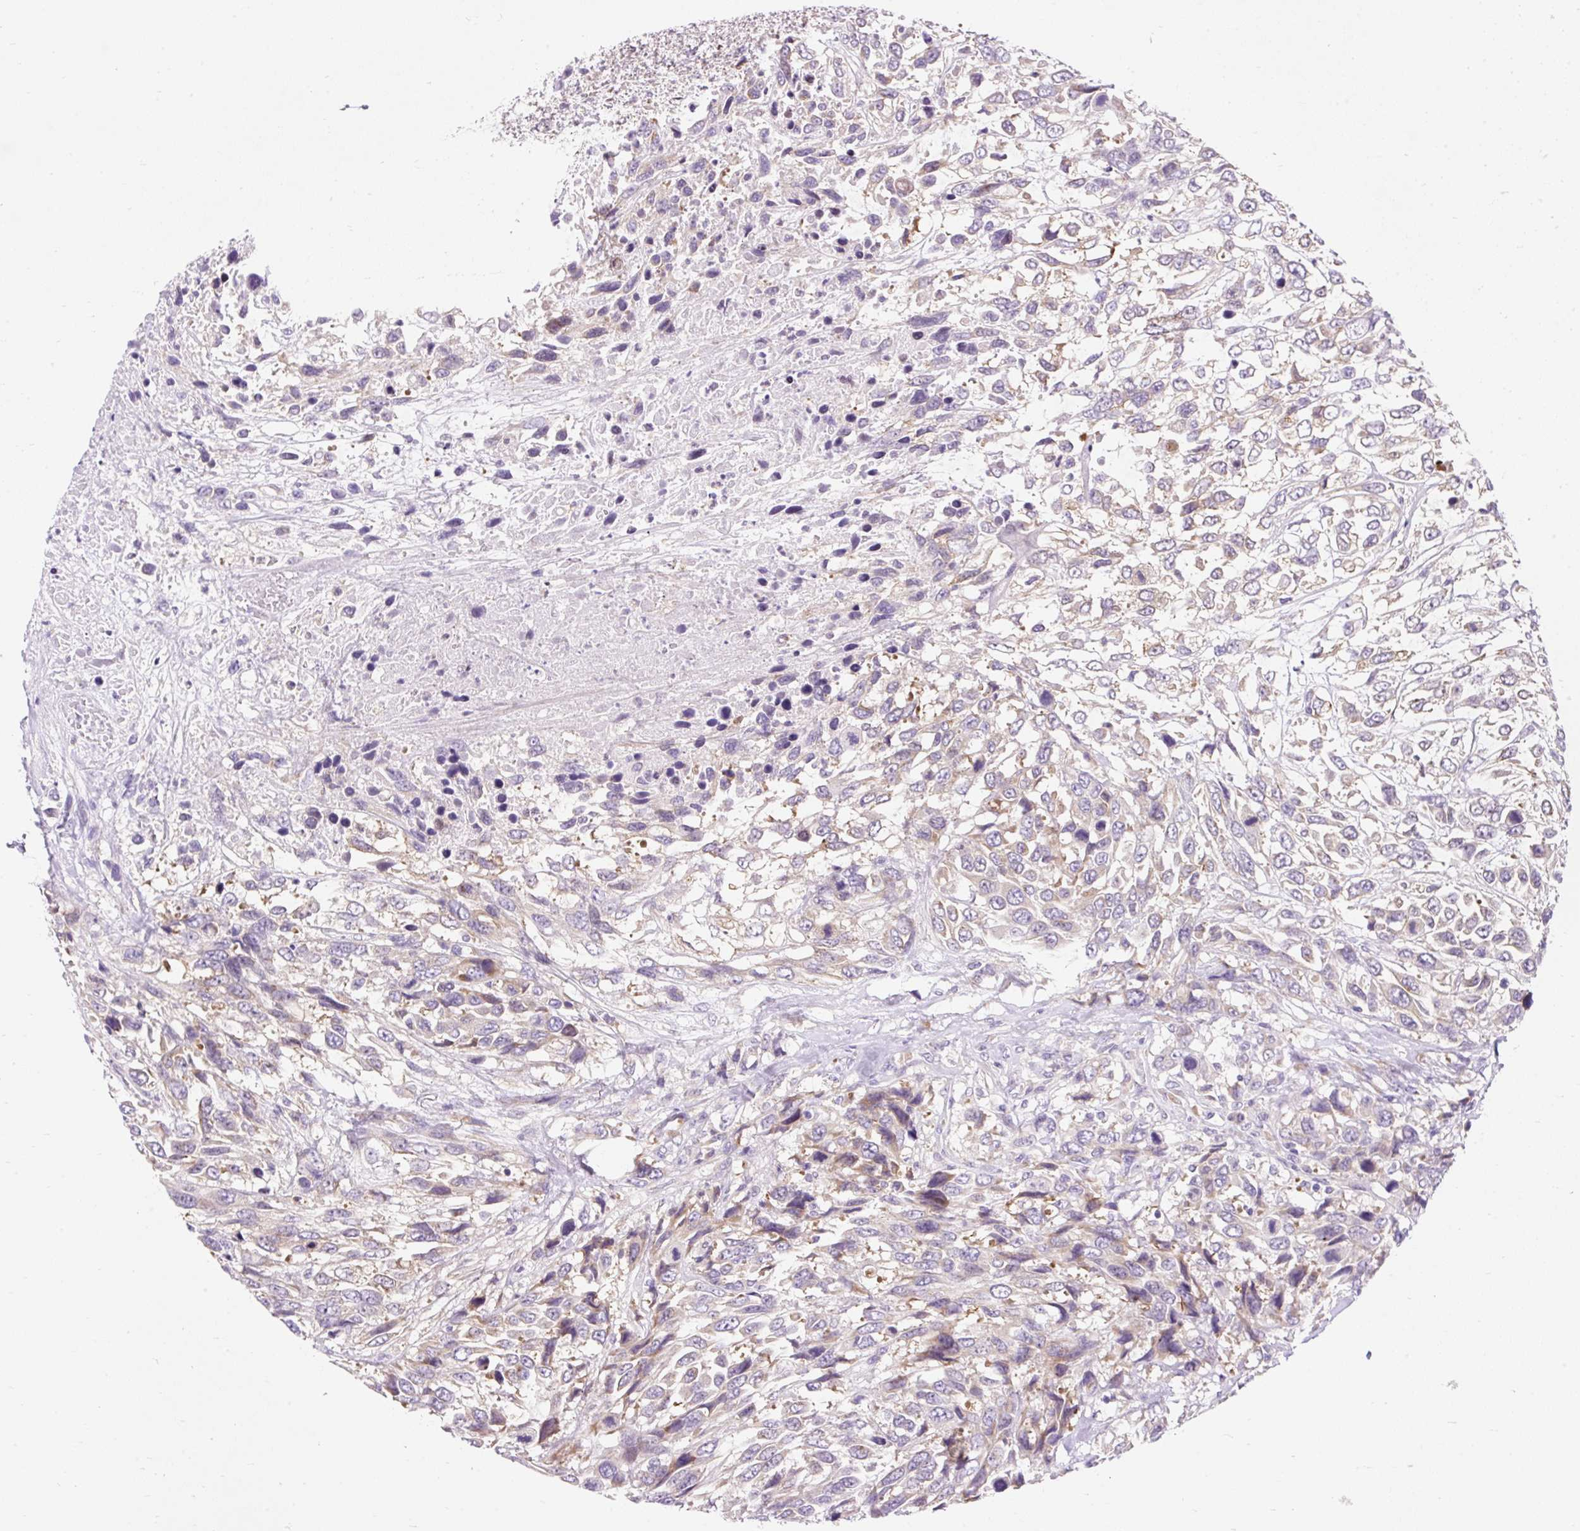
{"staining": {"intensity": "weak", "quantity": "25%-75%", "location": "cytoplasmic/membranous"}, "tissue": "urothelial cancer", "cell_type": "Tumor cells", "image_type": "cancer", "snomed": [{"axis": "morphology", "description": "Urothelial carcinoma, High grade"}, {"axis": "topography", "description": "Urinary bladder"}], "caption": "A low amount of weak cytoplasmic/membranous positivity is seen in approximately 25%-75% of tumor cells in urothelial cancer tissue. The staining was performed using DAB, with brown indicating positive protein expression. Nuclei are stained blue with hematoxylin.", "gene": "GPR45", "patient": {"sex": "female", "age": 70}}